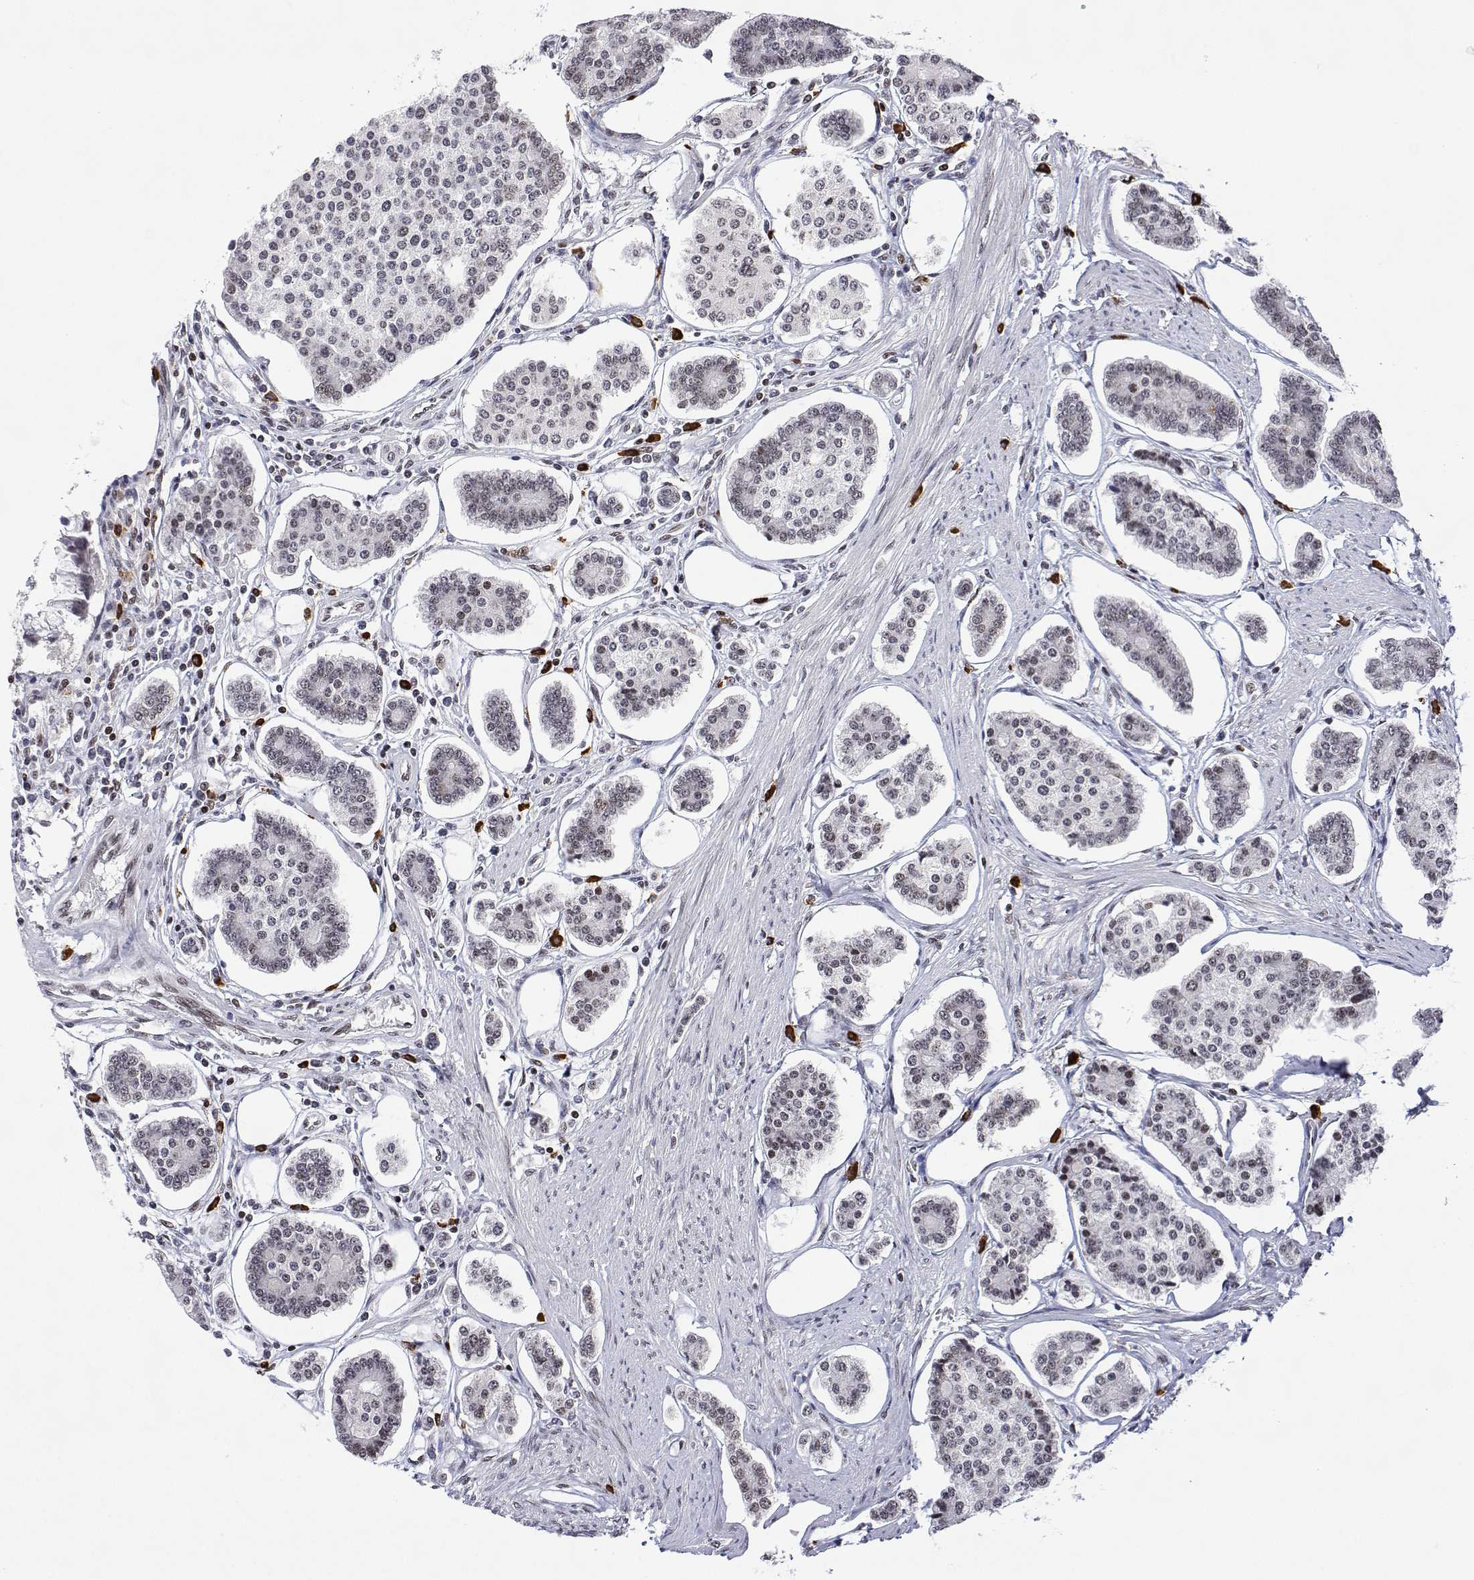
{"staining": {"intensity": "negative", "quantity": "none", "location": "none"}, "tissue": "carcinoid", "cell_type": "Tumor cells", "image_type": "cancer", "snomed": [{"axis": "morphology", "description": "Carcinoid, malignant, NOS"}, {"axis": "topography", "description": "Small intestine"}], "caption": "Immunohistochemistry image of carcinoid (malignant) stained for a protein (brown), which shows no positivity in tumor cells. (IHC, brightfield microscopy, high magnification).", "gene": "XPC", "patient": {"sex": "female", "age": 65}}